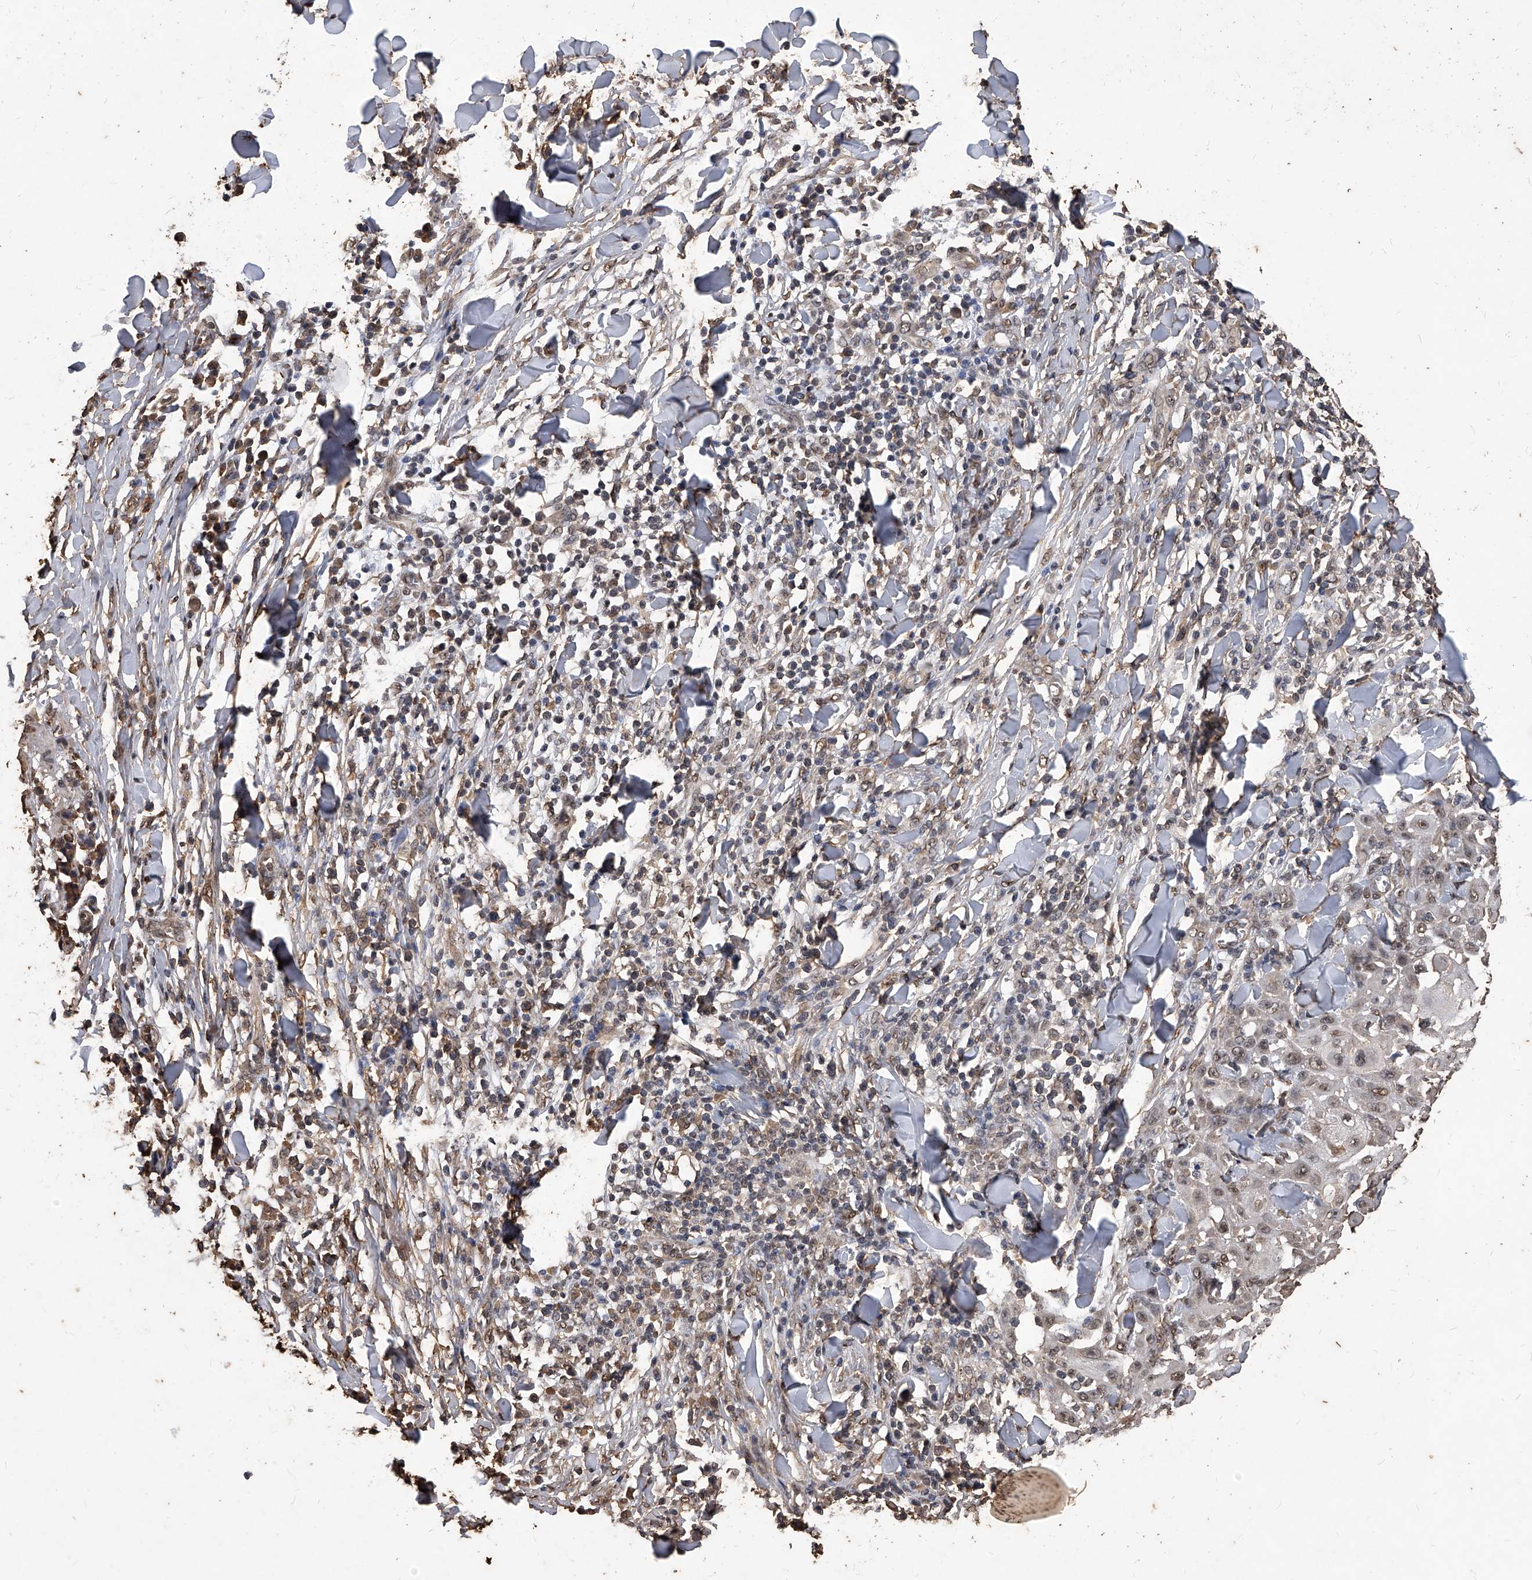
{"staining": {"intensity": "weak", "quantity": "25%-75%", "location": "nuclear"}, "tissue": "skin cancer", "cell_type": "Tumor cells", "image_type": "cancer", "snomed": [{"axis": "morphology", "description": "Squamous cell carcinoma, NOS"}, {"axis": "topography", "description": "Skin"}], "caption": "Protein expression analysis of squamous cell carcinoma (skin) exhibits weak nuclear positivity in about 25%-75% of tumor cells. (Brightfield microscopy of DAB IHC at high magnification).", "gene": "FBXL4", "patient": {"sex": "male", "age": 24}}